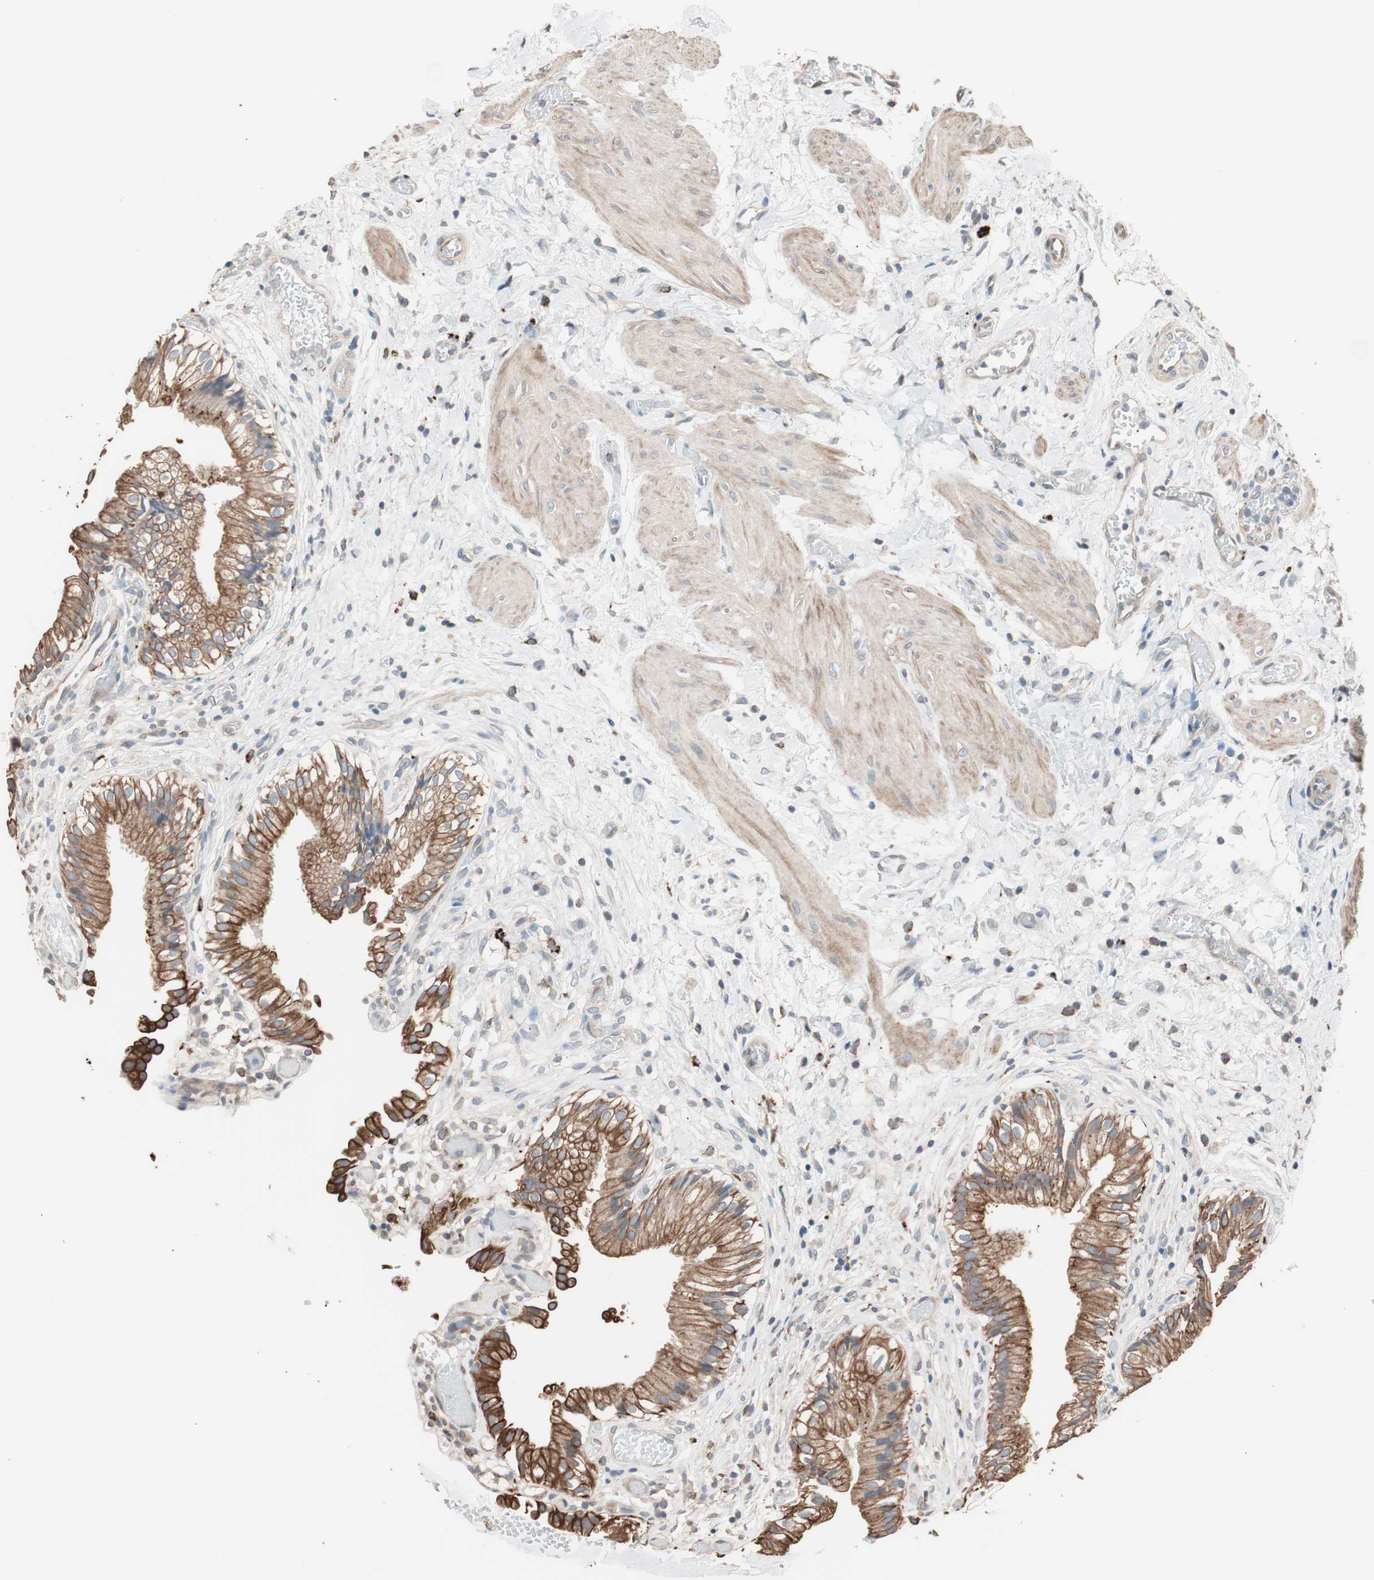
{"staining": {"intensity": "strong", "quantity": ">75%", "location": "cytoplasmic/membranous"}, "tissue": "gallbladder", "cell_type": "Glandular cells", "image_type": "normal", "snomed": [{"axis": "morphology", "description": "Normal tissue, NOS"}, {"axis": "topography", "description": "Gallbladder"}], "caption": "This is an image of IHC staining of normal gallbladder, which shows strong expression in the cytoplasmic/membranous of glandular cells.", "gene": "CCT3", "patient": {"sex": "male", "age": 65}}